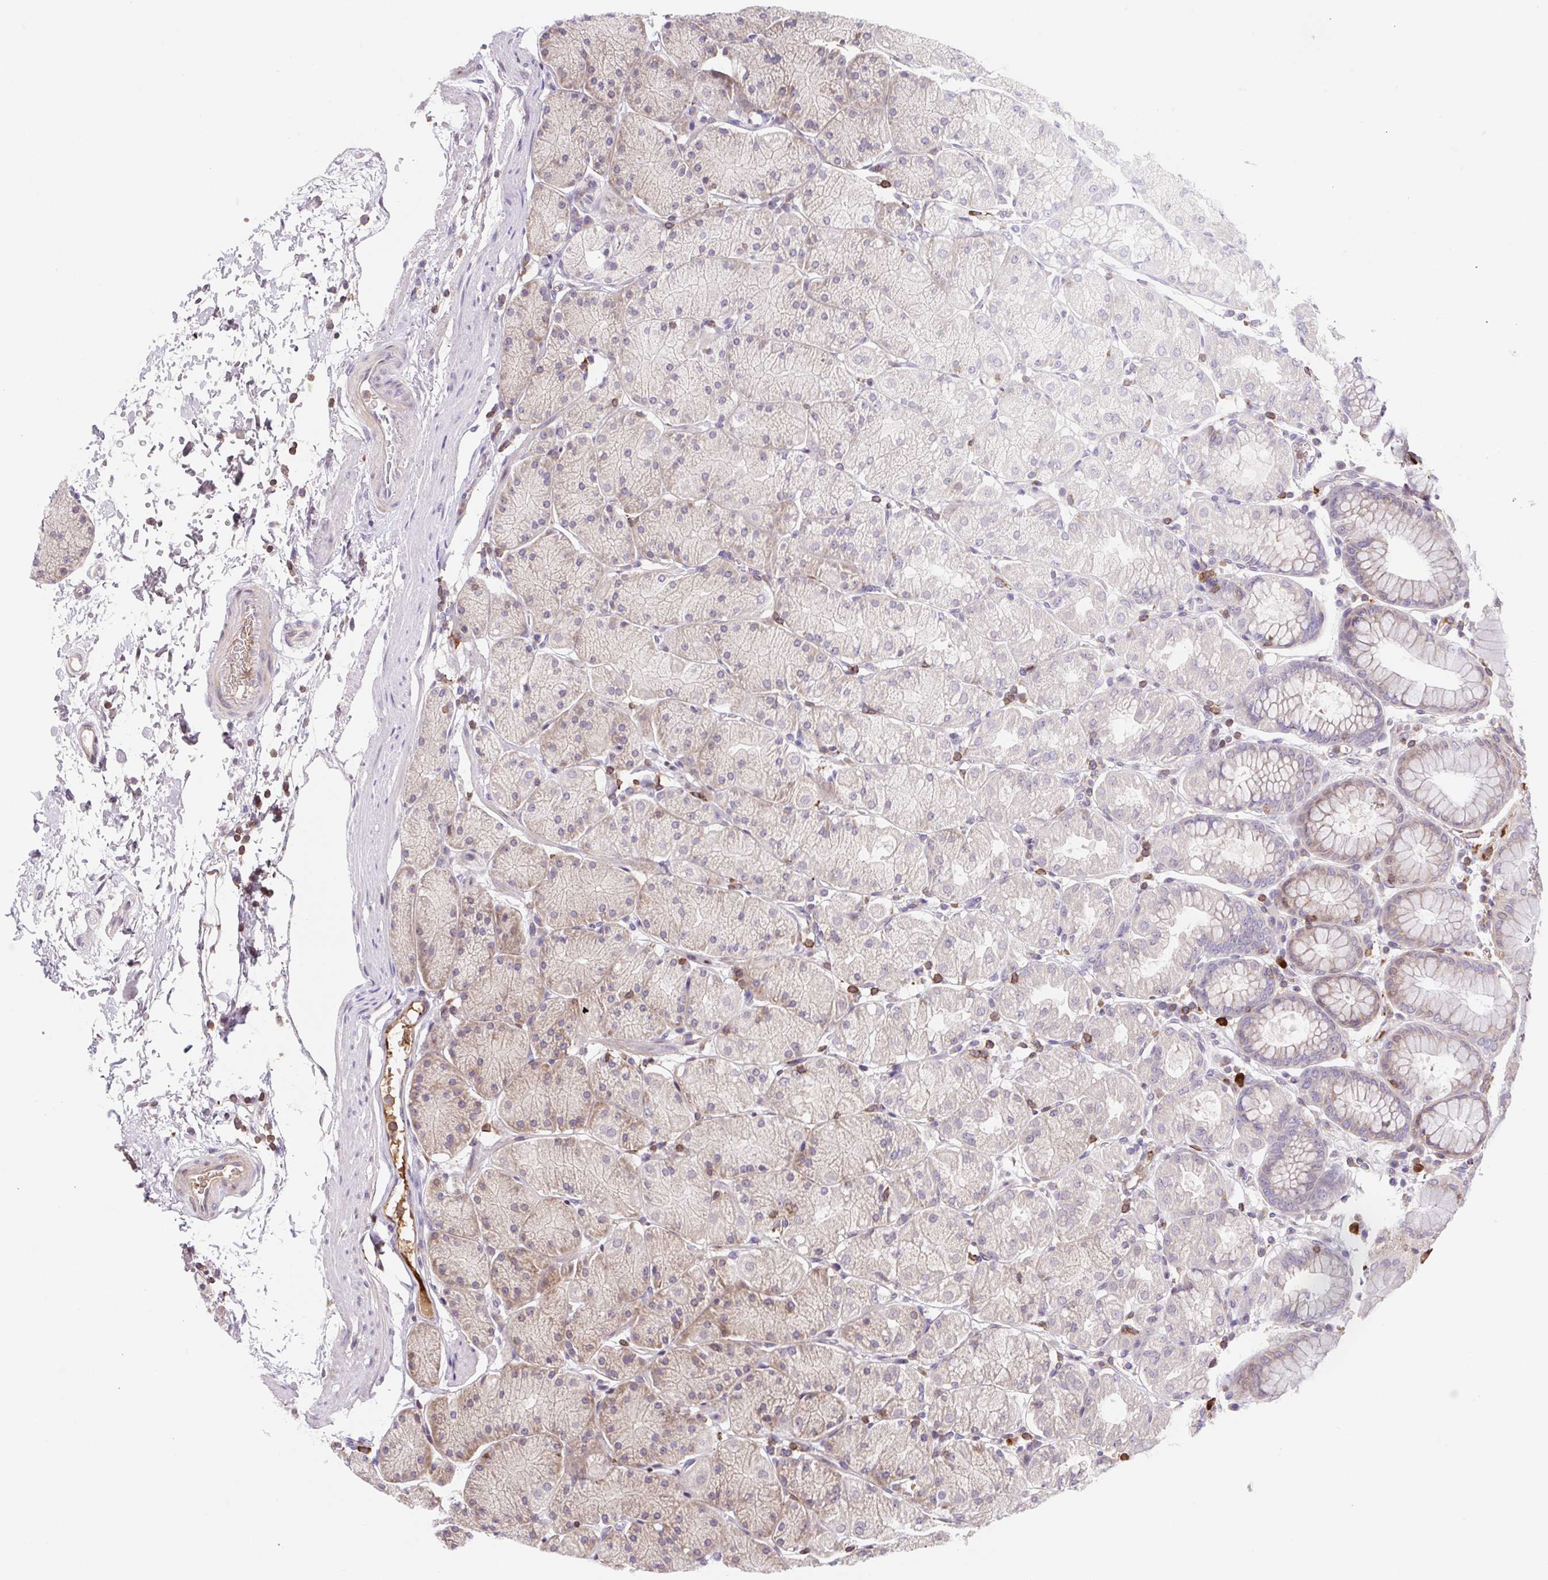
{"staining": {"intensity": "weak", "quantity": "<25%", "location": "cytoplasmic/membranous"}, "tissue": "stomach", "cell_type": "Glandular cells", "image_type": "normal", "snomed": [{"axis": "morphology", "description": "Normal tissue, NOS"}, {"axis": "topography", "description": "Stomach, upper"}, {"axis": "topography", "description": "Stomach"}], "caption": "Image shows no protein expression in glandular cells of benign stomach. (DAB immunohistochemistry (IHC) with hematoxylin counter stain).", "gene": "TPRG1", "patient": {"sex": "male", "age": 76}}